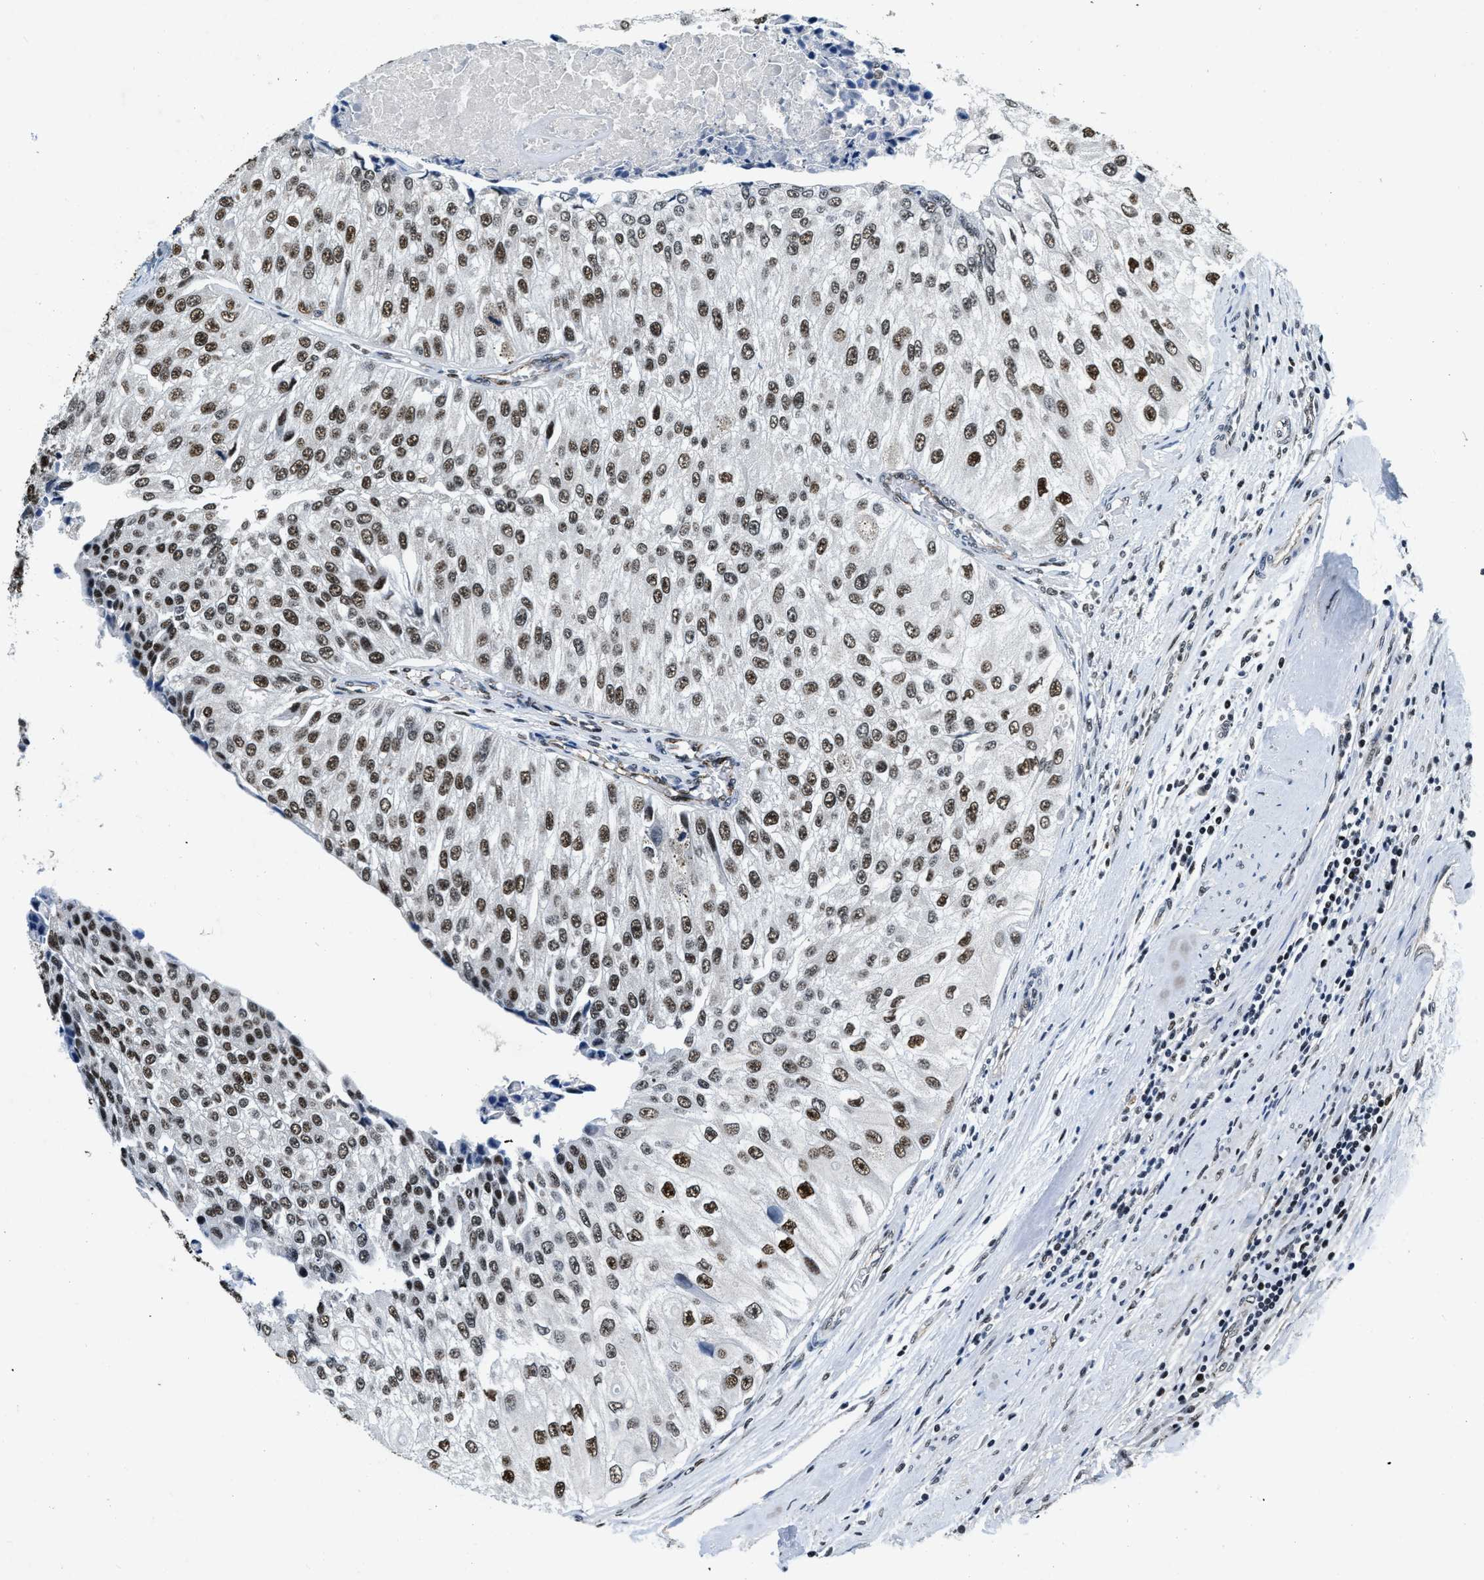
{"staining": {"intensity": "moderate", "quantity": ">75%", "location": "nuclear"}, "tissue": "urothelial cancer", "cell_type": "Tumor cells", "image_type": "cancer", "snomed": [{"axis": "morphology", "description": "Urothelial carcinoma, High grade"}, {"axis": "topography", "description": "Kidney"}, {"axis": "topography", "description": "Urinary bladder"}], "caption": "A brown stain highlights moderate nuclear staining of a protein in human urothelial cancer tumor cells. Using DAB (3,3'-diaminobenzidine) (brown) and hematoxylin (blue) stains, captured at high magnification using brightfield microscopy.", "gene": "CCNE1", "patient": {"sex": "male", "age": 77}}